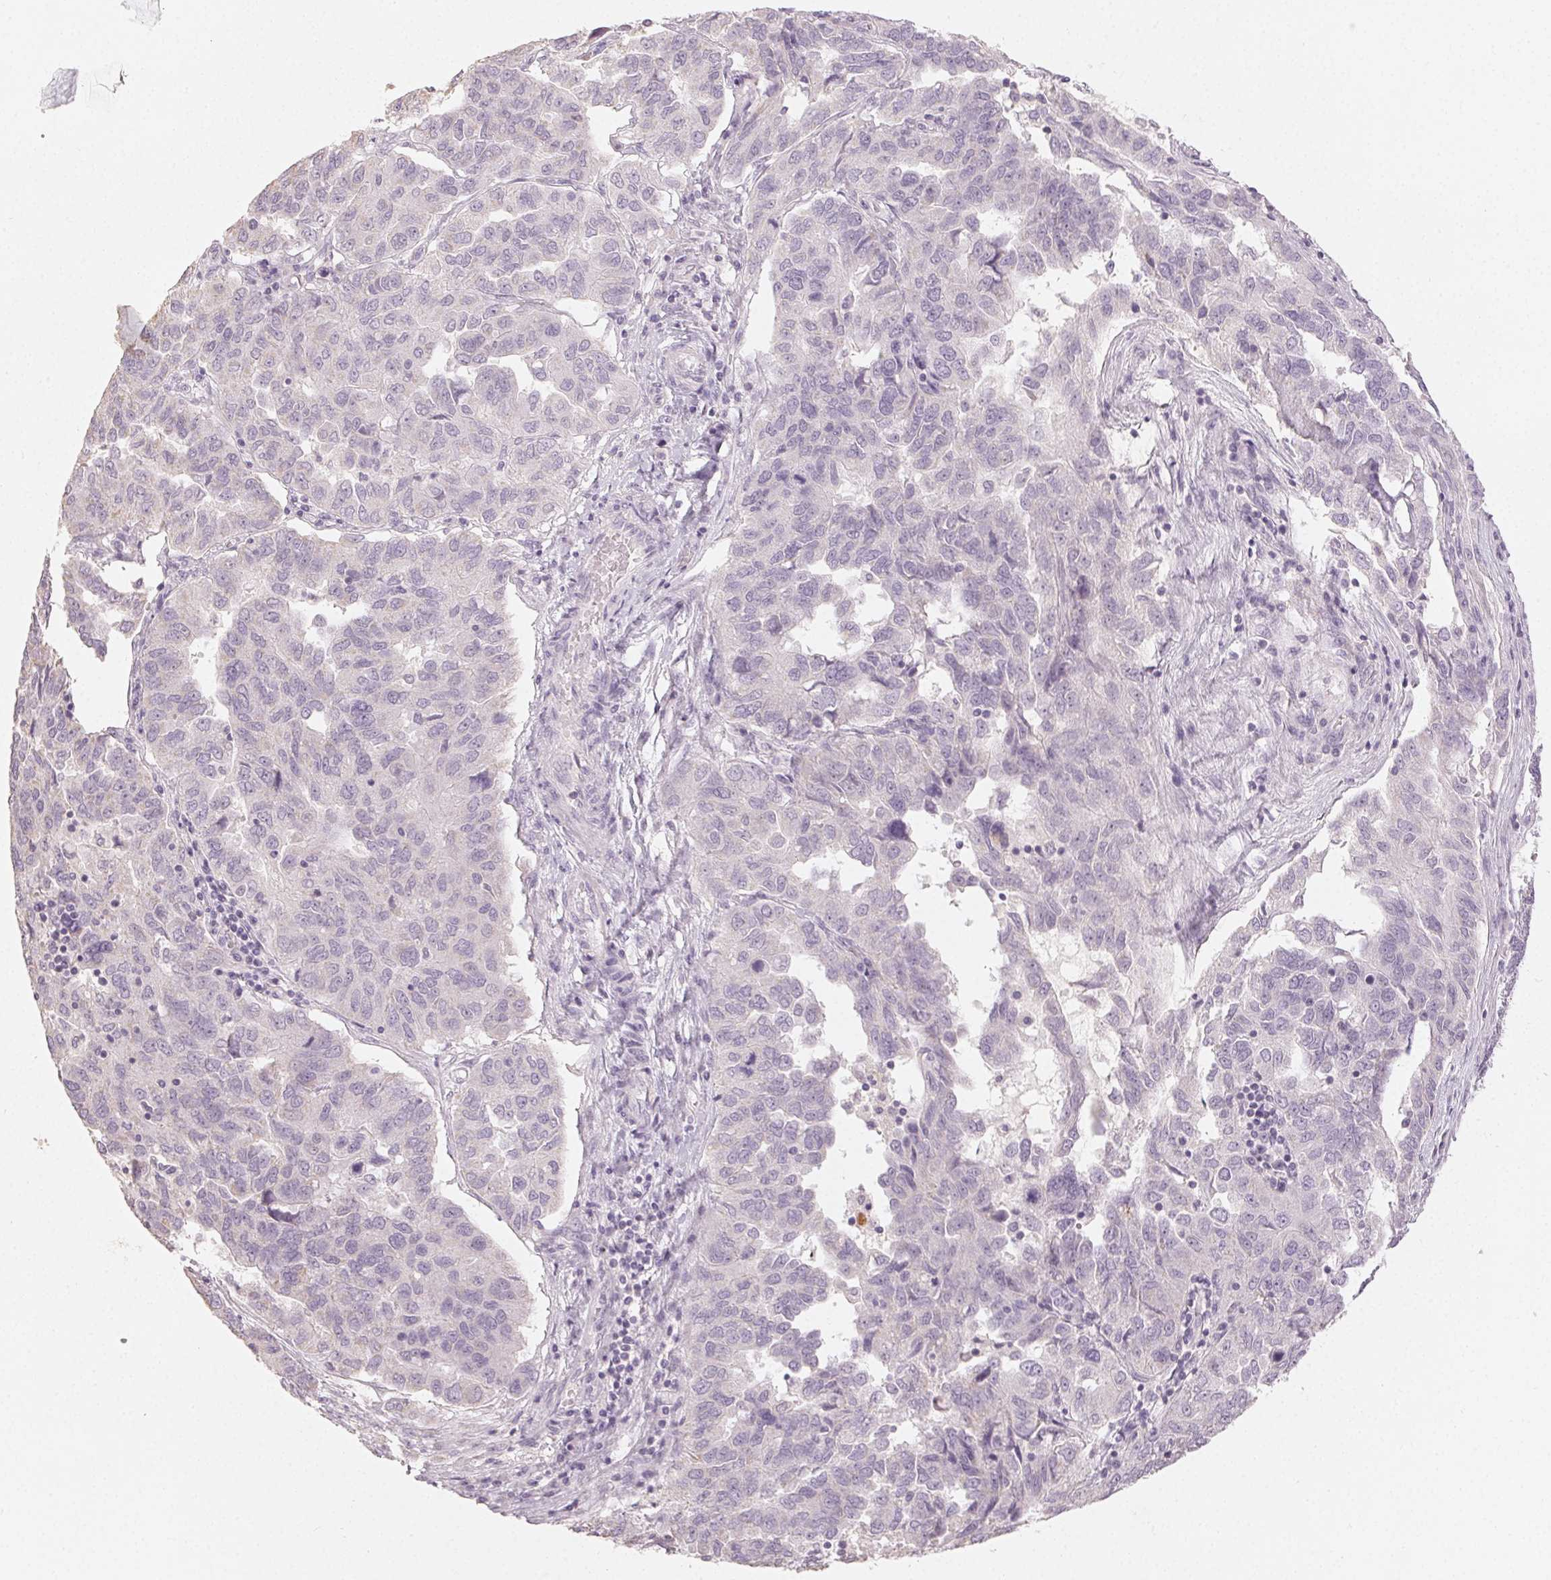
{"staining": {"intensity": "negative", "quantity": "none", "location": "none"}, "tissue": "ovarian cancer", "cell_type": "Tumor cells", "image_type": "cancer", "snomed": [{"axis": "morphology", "description": "Cystadenocarcinoma, serous, NOS"}, {"axis": "topography", "description": "Ovary"}], "caption": "Tumor cells show no significant expression in serous cystadenocarcinoma (ovarian).", "gene": "LVRN", "patient": {"sex": "female", "age": 64}}